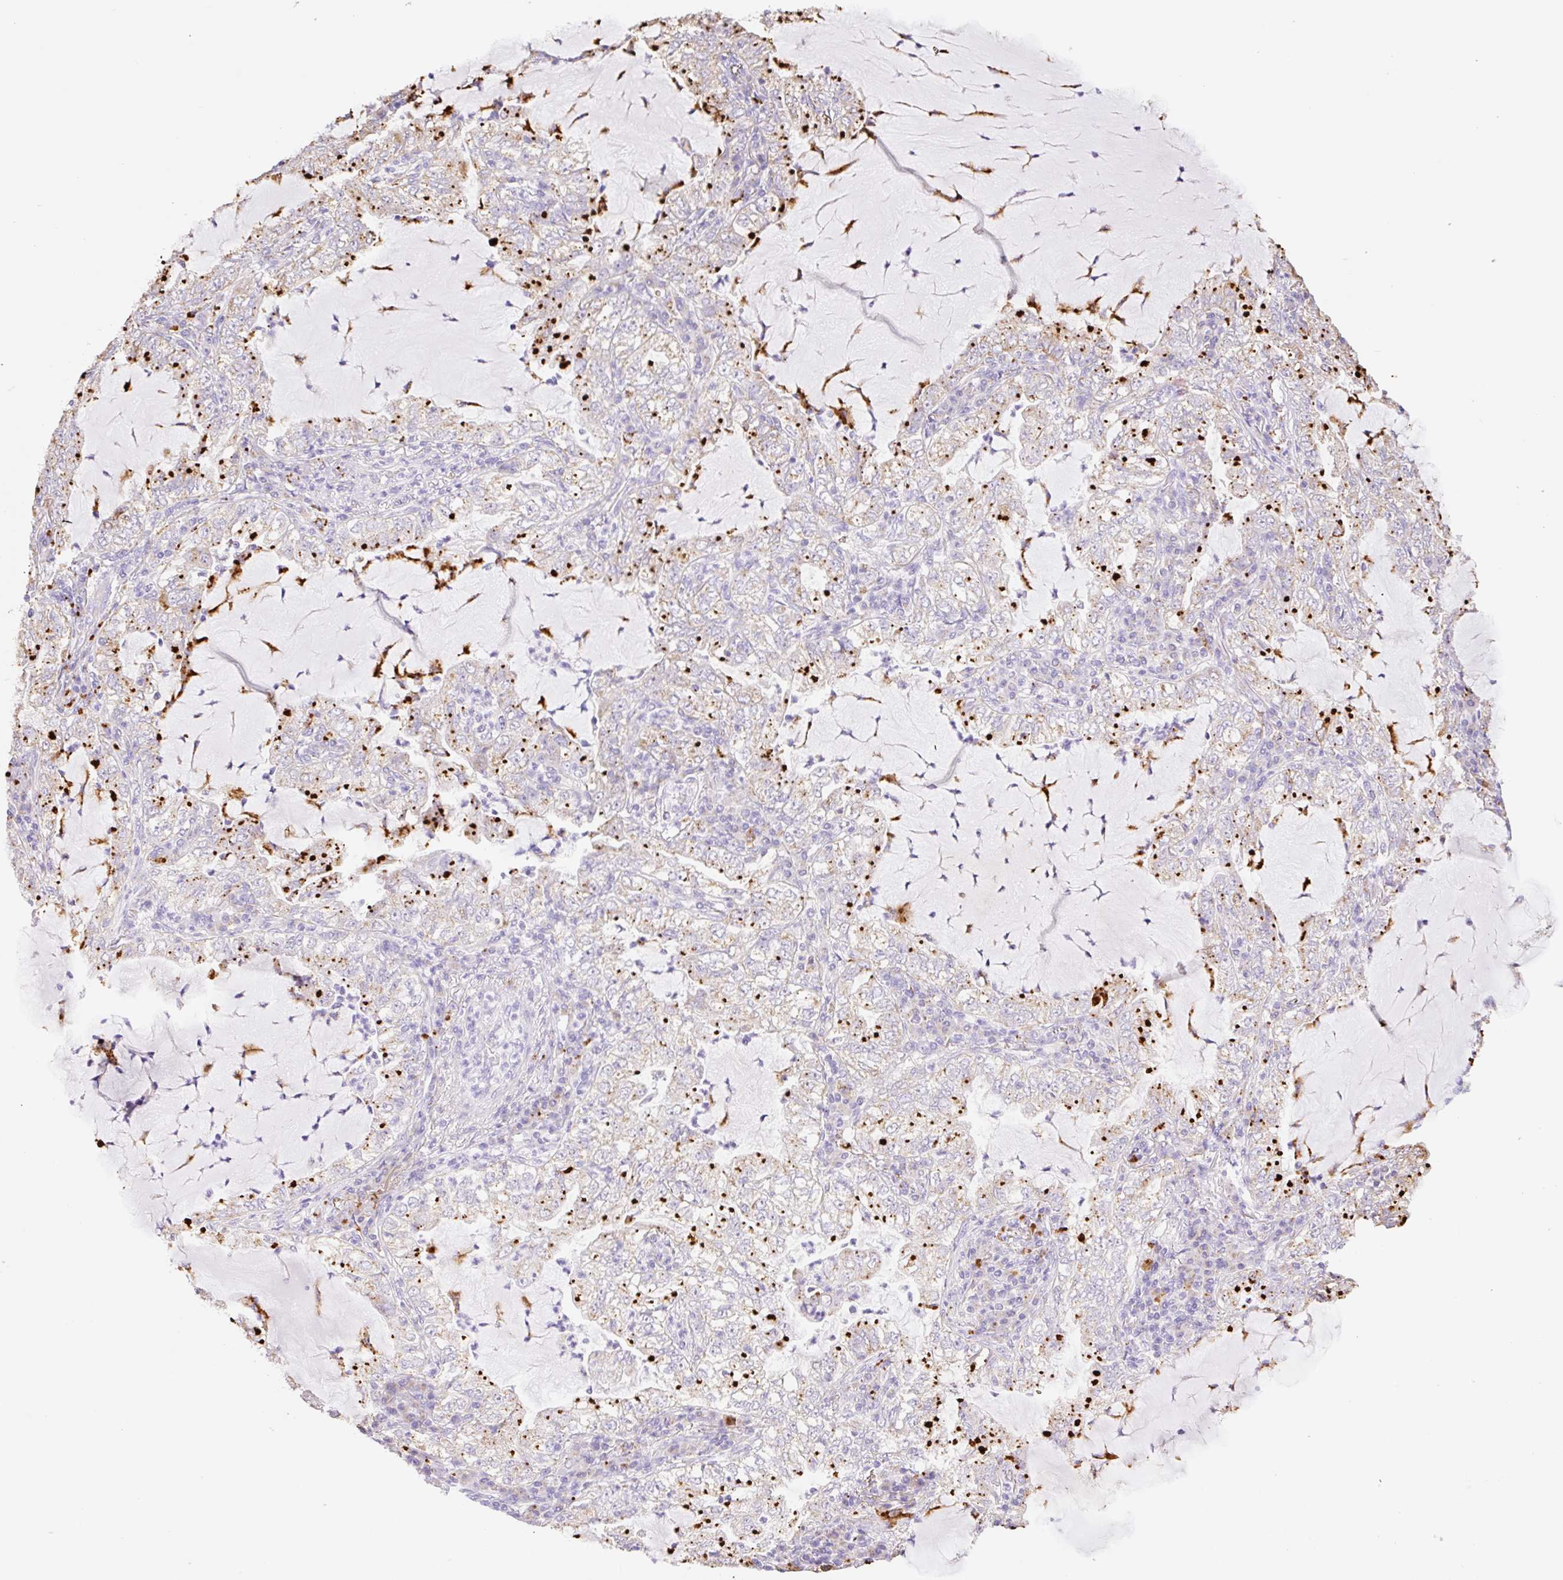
{"staining": {"intensity": "strong", "quantity": "25%-75%", "location": "cytoplasmic/membranous"}, "tissue": "lung cancer", "cell_type": "Tumor cells", "image_type": "cancer", "snomed": [{"axis": "morphology", "description": "Adenocarcinoma, NOS"}, {"axis": "topography", "description": "Lung"}], "caption": "Immunohistochemical staining of adenocarcinoma (lung) exhibits strong cytoplasmic/membranous protein staining in approximately 25%-75% of tumor cells. (DAB (3,3'-diaminobenzidine) IHC, brown staining for protein, blue staining for nuclei).", "gene": "COPZ2", "patient": {"sex": "female", "age": 73}}